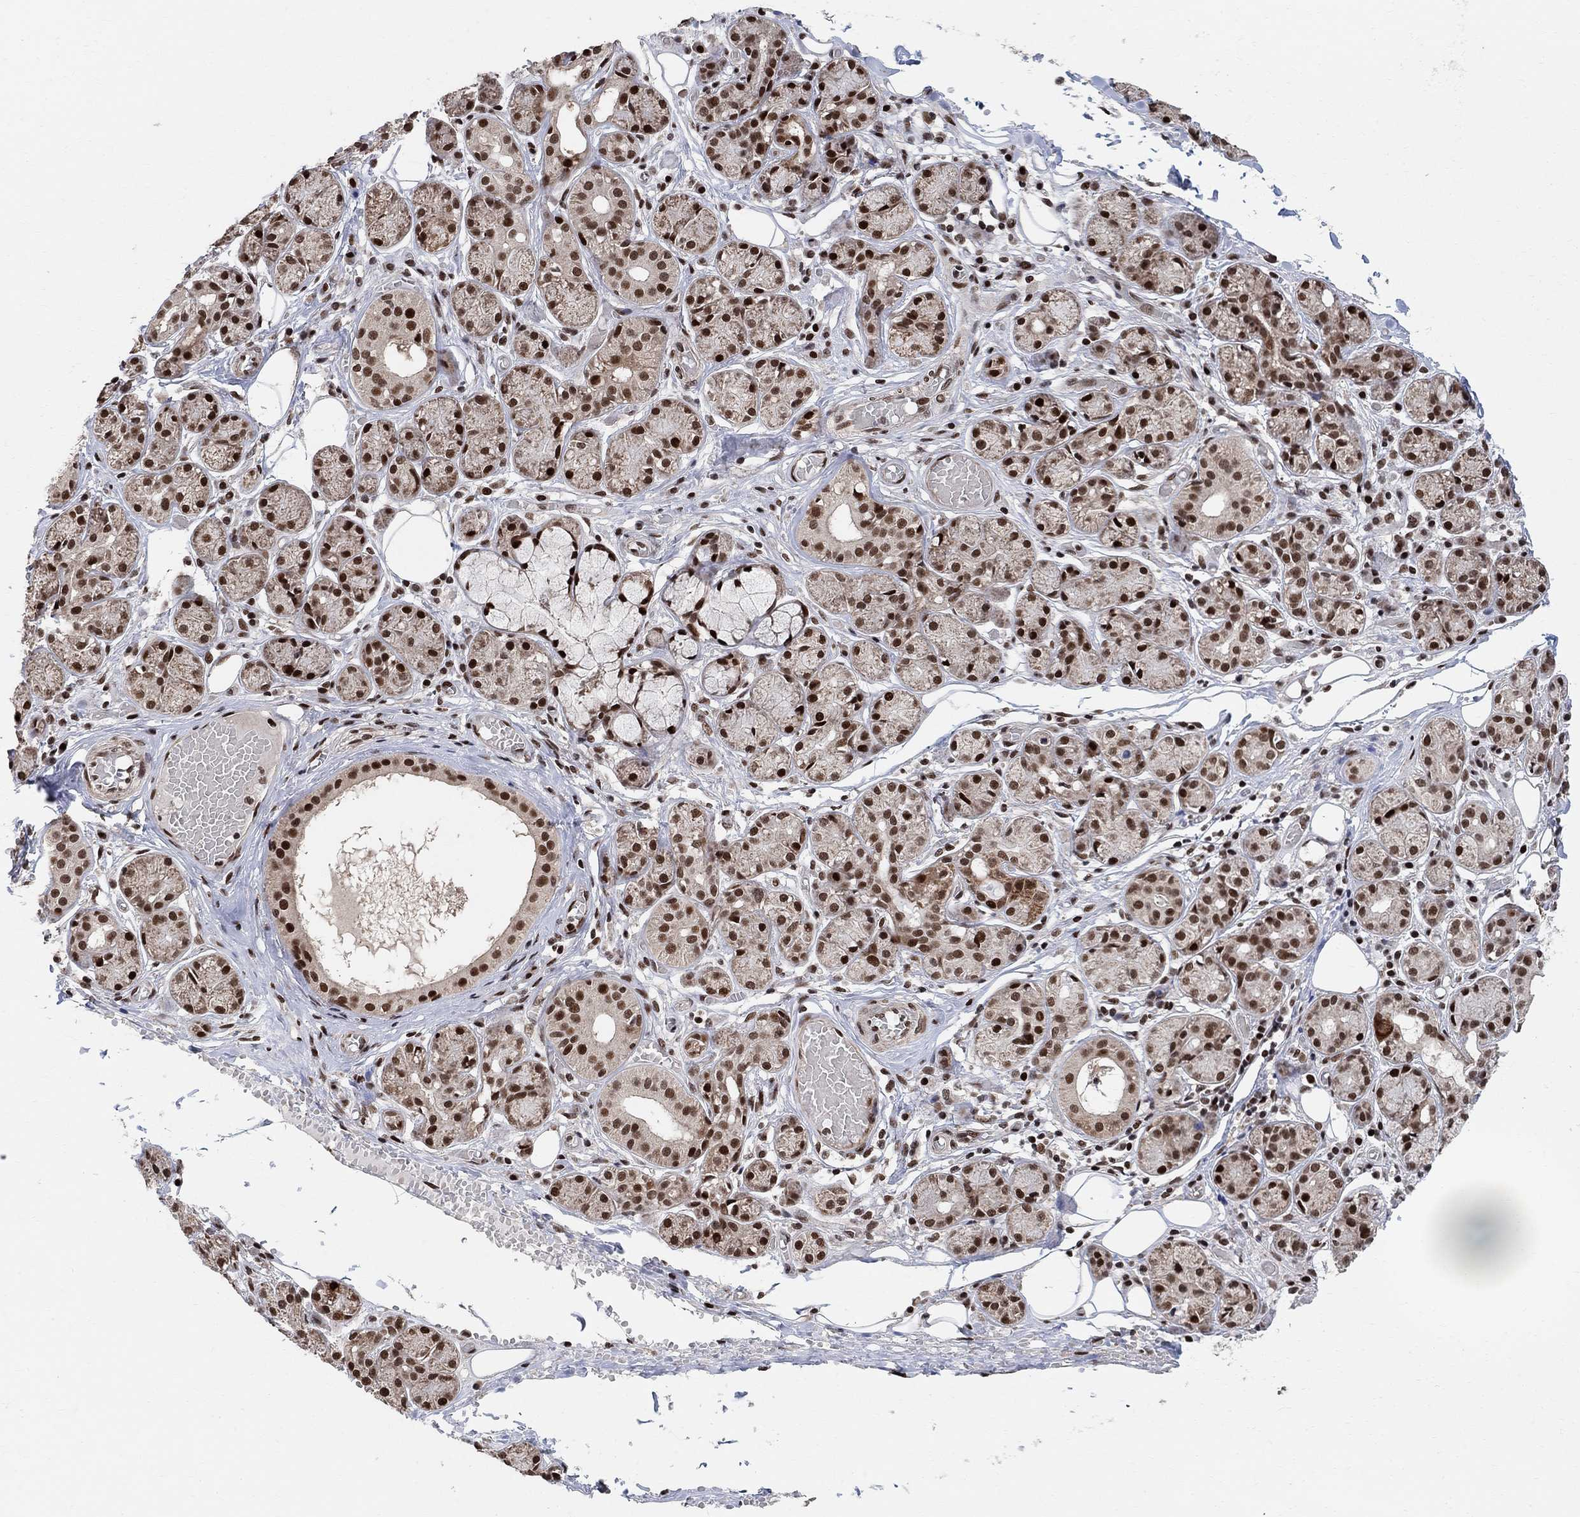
{"staining": {"intensity": "strong", "quantity": "25%-75%", "location": "nuclear"}, "tissue": "salivary gland", "cell_type": "Glandular cells", "image_type": "normal", "snomed": [{"axis": "morphology", "description": "Normal tissue, NOS"}, {"axis": "topography", "description": "Salivary gland"}, {"axis": "topography", "description": "Peripheral nerve tissue"}], "caption": "A high-resolution histopathology image shows IHC staining of normal salivary gland, which exhibits strong nuclear staining in about 25%-75% of glandular cells. (Brightfield microscopy of DAB IHC at high magnification).", "gene": "E4F1", "patient": {"sex": "male", "age": 71}}